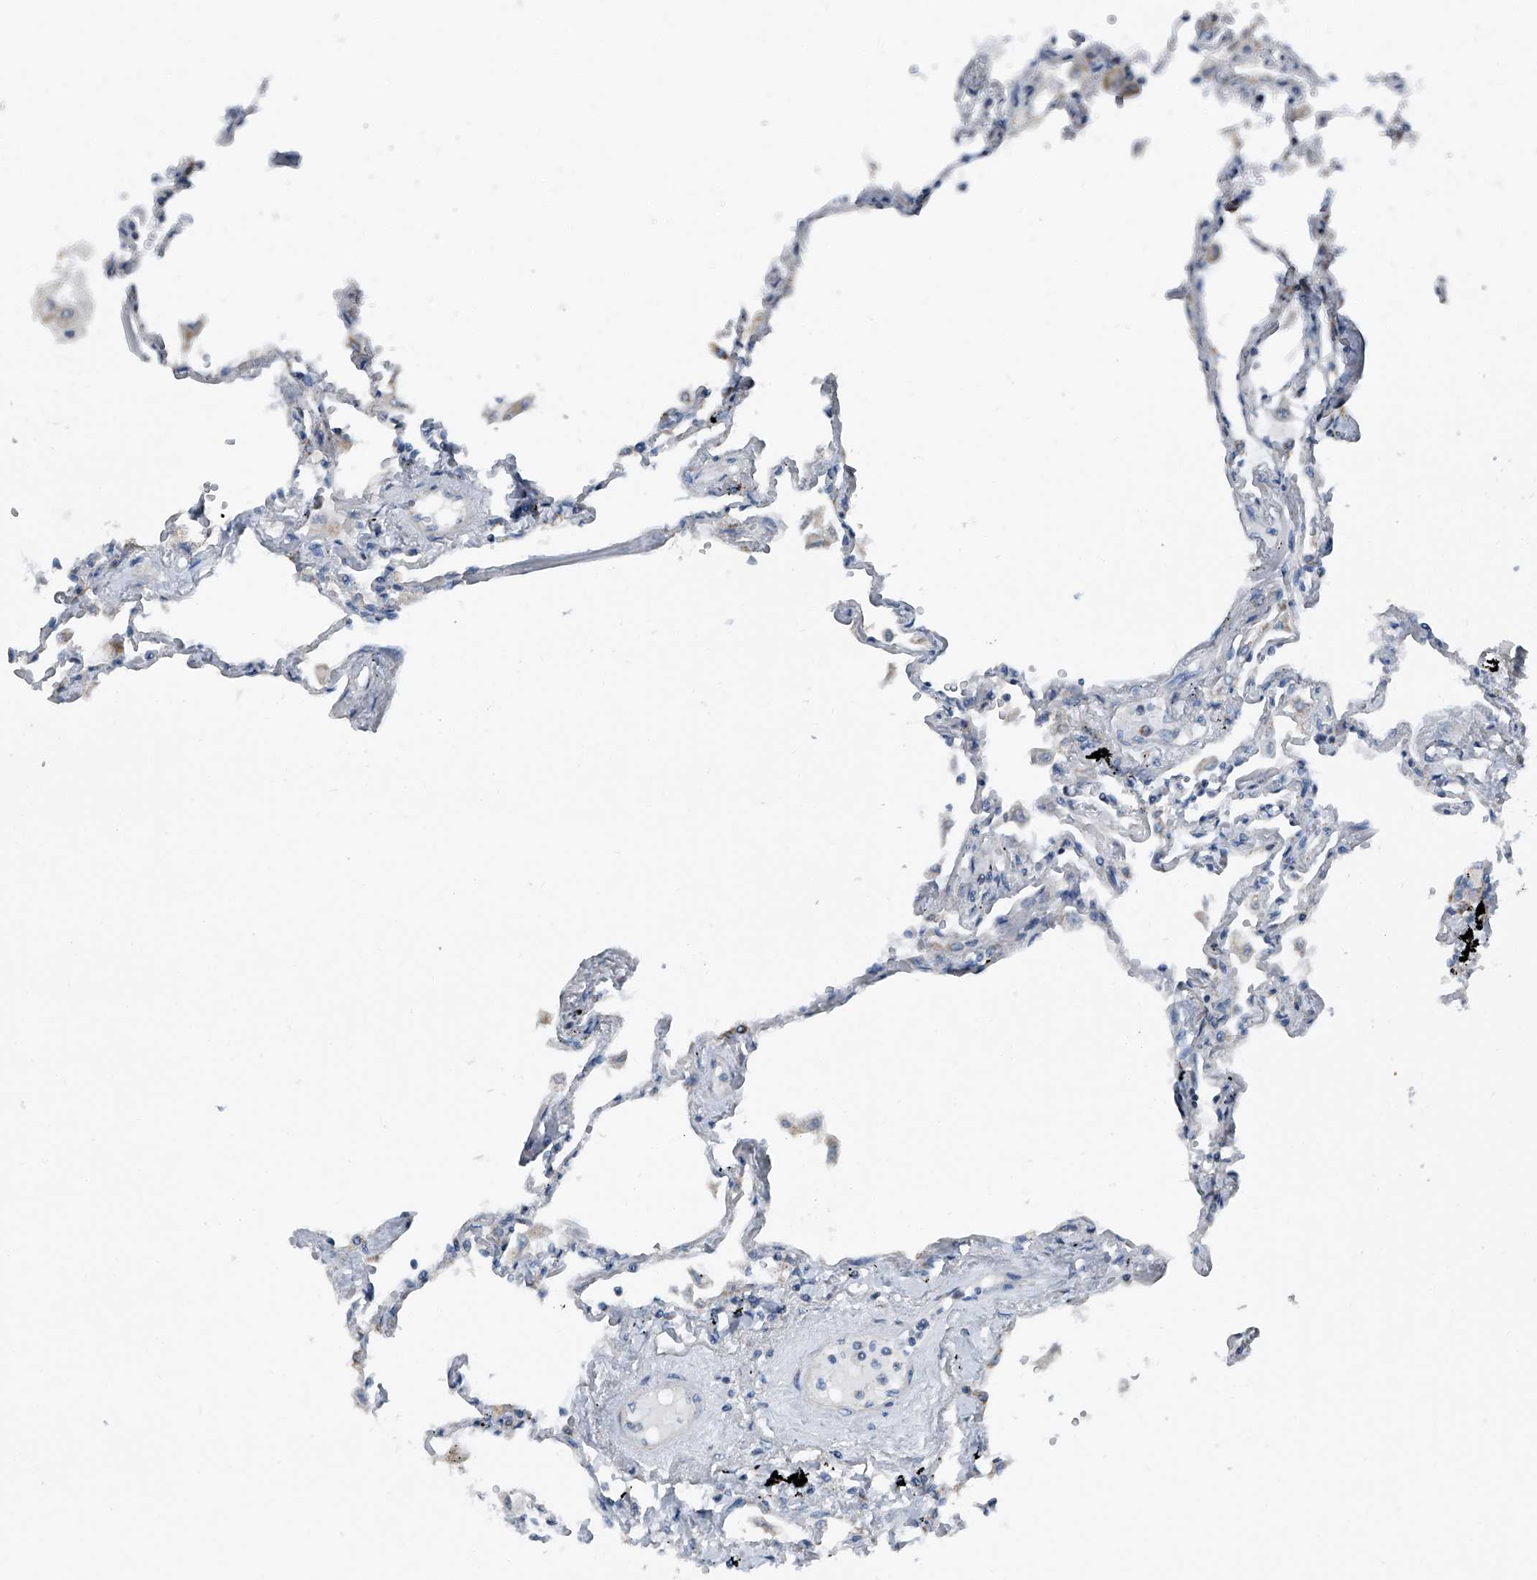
{"staining": {"intensity": "negative", "quantity": "none", "location": "none"}, "tissue": "lung", "cell_type": "Alveolar cells", "image_type": "normal", "snomed": [{"axis": "morphology", "description": "Normal tissue, NOS"}, {"axis": "topography", "description": "Lung"}], "caption": "This is an immunohistochemistry (IHC) histopathology image of benign human lung. There is no positivity in alveolar cells.", "gene": "CHRNA7", "patient": {"sex": "female", "age": 67}}